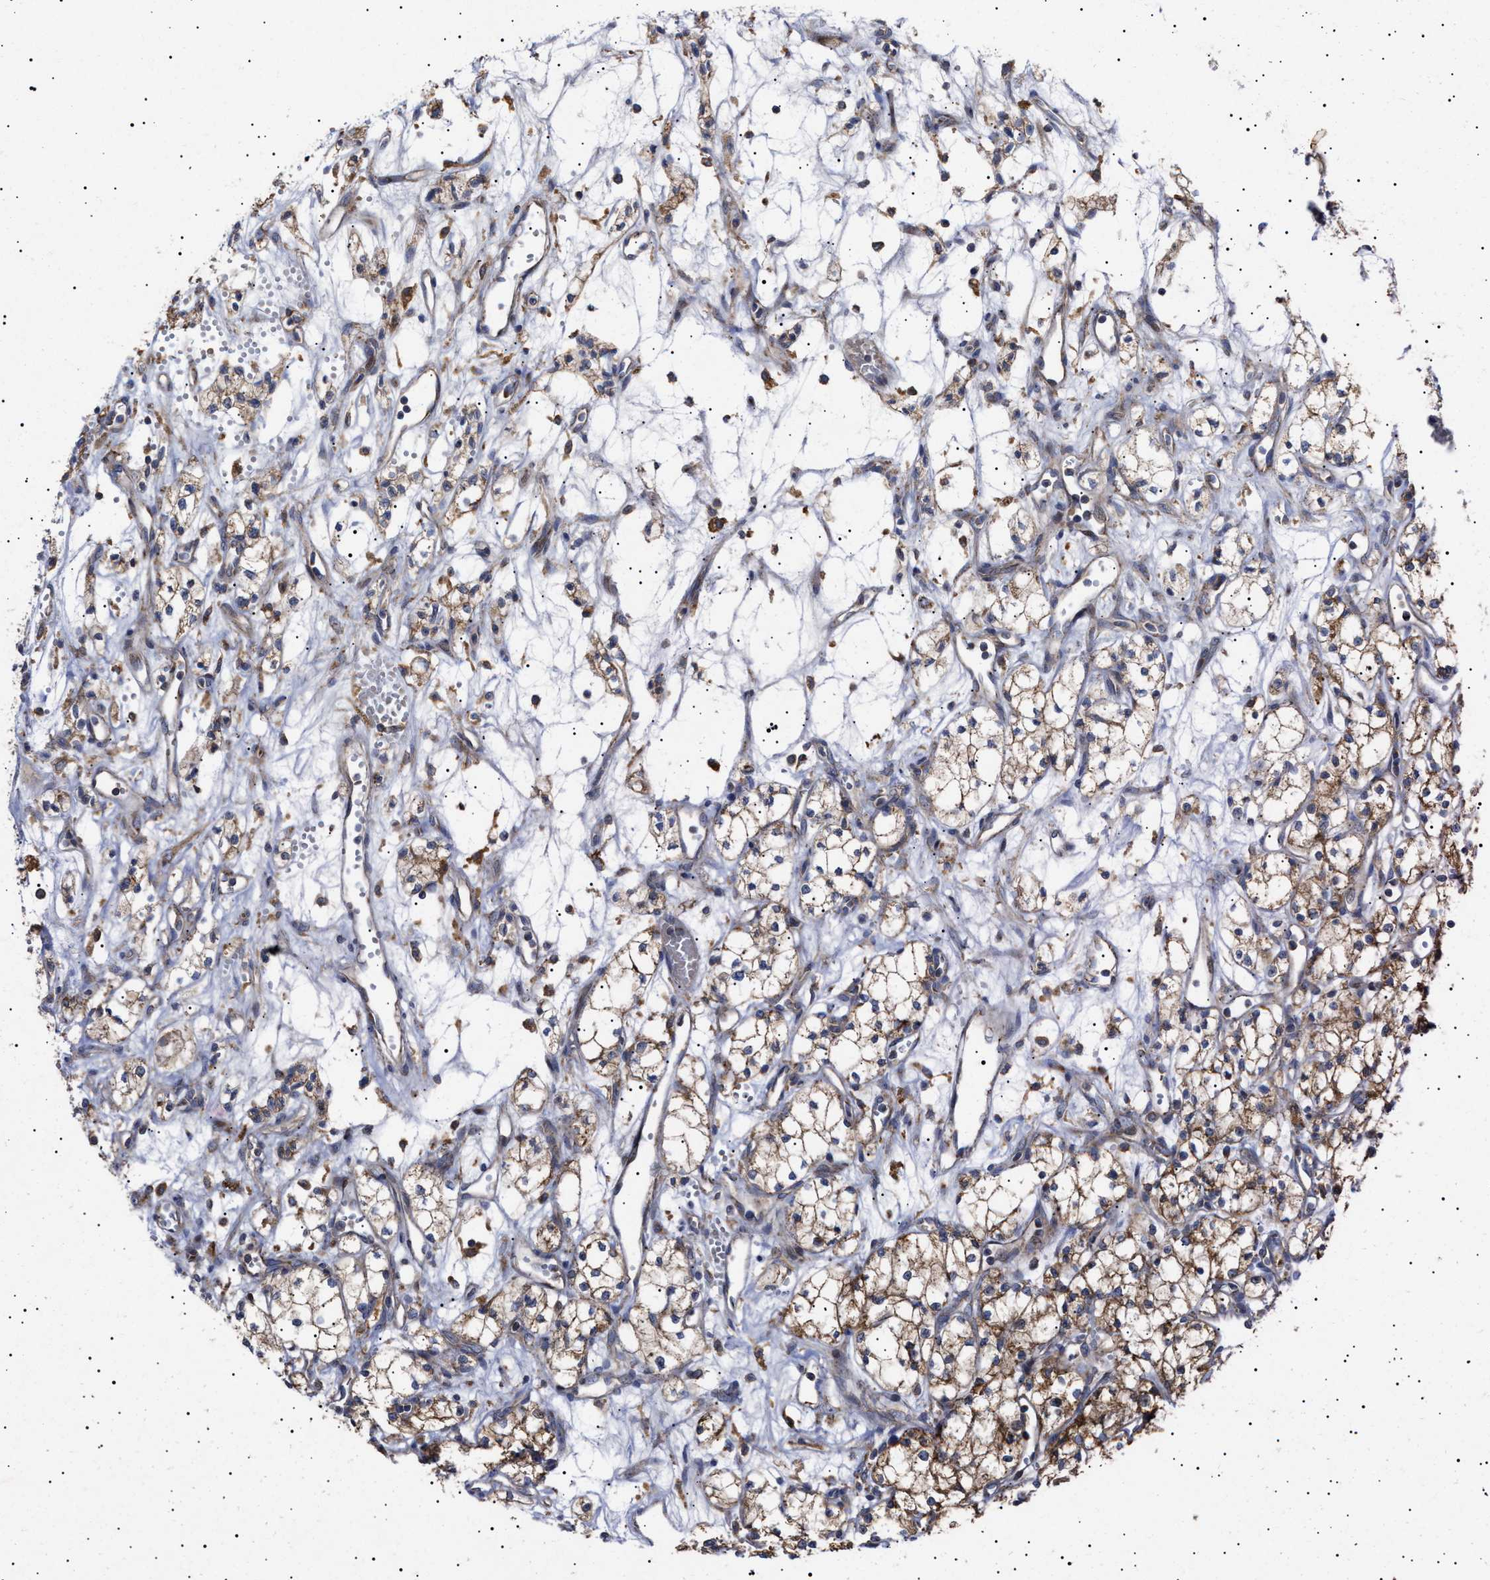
{"staining": {"intensity": "moderate", "quantity": ">75%", "location": "cytoplasmic/membranous"}, "tissue": "renal cancer", "cell_type": "Tumor cells", "image_type": "cancer", "snomed": [{"axis": "morphology", "description": "Adenocarcinoma, NOS"}, {"axis": "topography", "description": "Kidney"}], "caption": "There is medium levels of moderate cytoplasmic/membranous staining in tumor cells of renal adenocarcinoma, as demonstrated by immunohistochemical staining (brown color).", "gene": "MRPL10", "patient": {"sex": "male", "age": 59}}